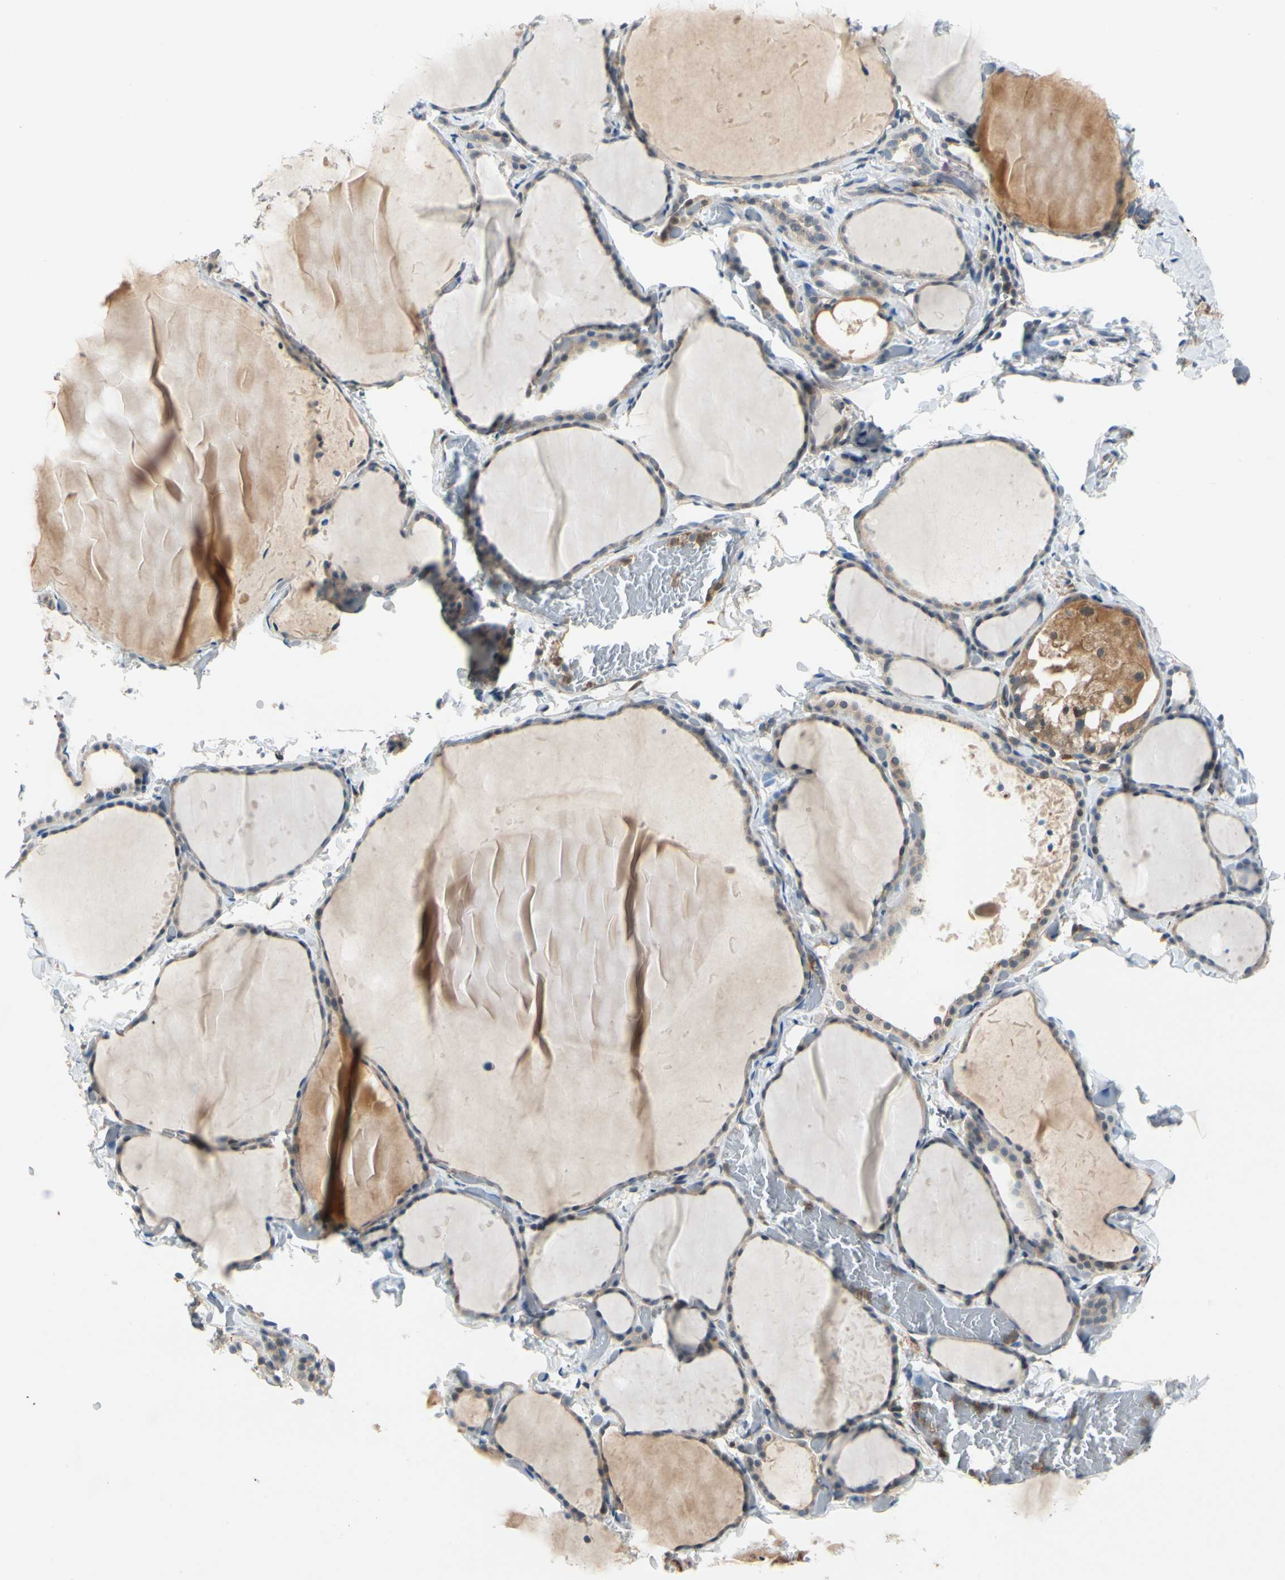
{"staining": {"intensity": "strong", "quantity": "<25%", "location": "cytoplasmic/membranous"}, "tissue": "thyroid gland", "cell_type": "Glandular cells", "image_type": "normal", "snomed": [{"axis": "morphology", "description": "Normal tissue, NOS"}, {"axis": "topography", "description": "Thyroid gland"}], "caption": "A micrograph of human thyroid gland stained for a protein demonstrates strong cytoplasmic/membranous brown staining in glandular cells. Using DAB (brown) and hematoxylin (blue) stains, captured at high magnification using brightfield microscopy.", "gene": "WIPI1", "patient": {"sex": "female", "age": 22}}